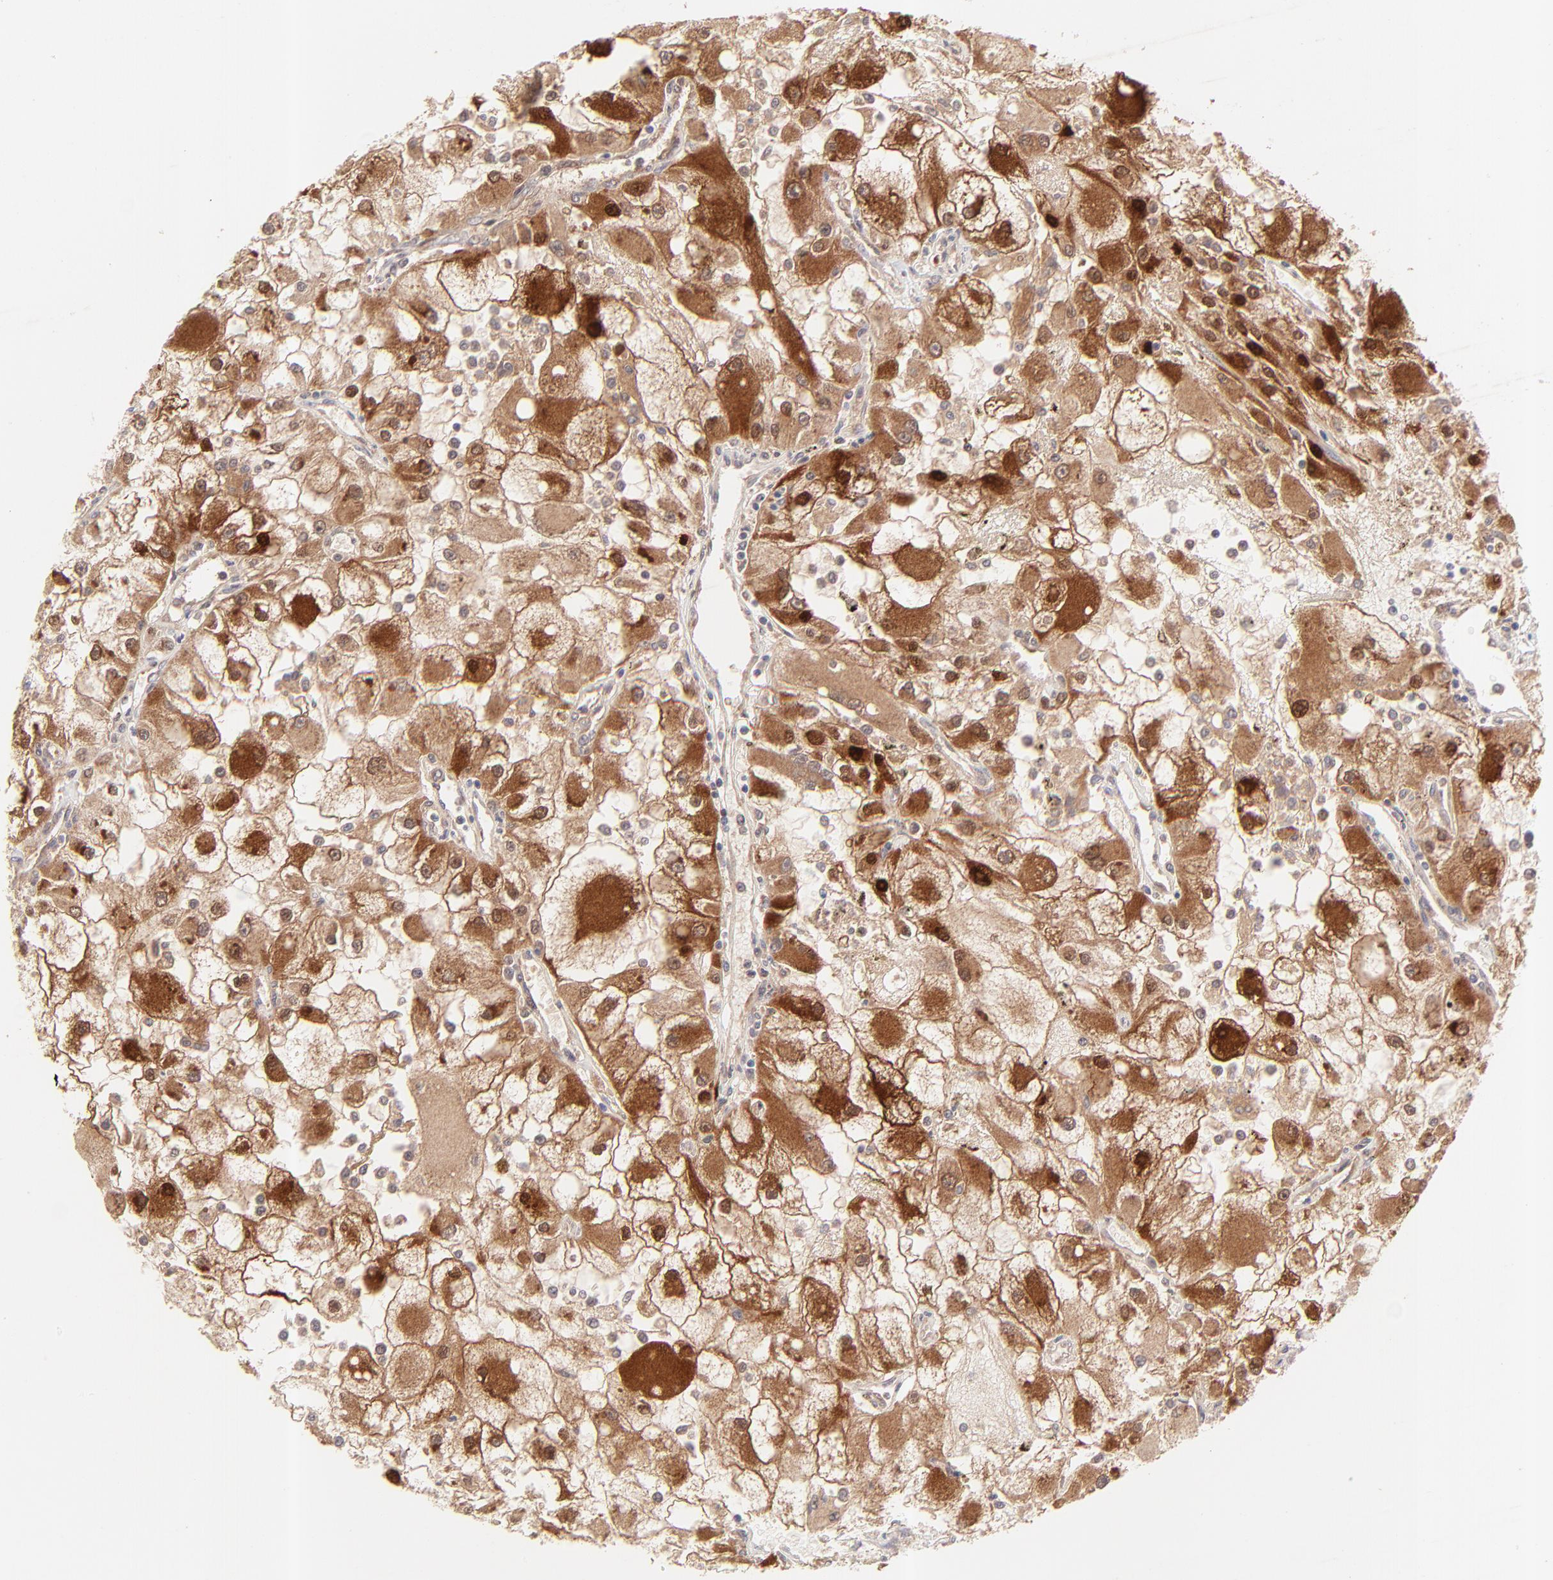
{"staining": {"intensity": "strong", "quantity": ">75%", "location": "cytoplasmic/membranous,nuclear"}, "tissue": "renal cancer", "cell_type": "Tumor cells", "image_type": "cancer", "snomed": [{"axis": "morphology", "description": "Adenocarcinoma, NOS"}, {"axis": "topography", "description": "Kidney"}], "caption": "Immunohistochemical staining of renal cancer displays strong cytoplasmic/membranous and nuclear protein expression in approximately >75% of tumor cells. Nuclei are stained in blue.", "gene": "TNRC6B", "patient": {"sex": "female", "age": 73}}